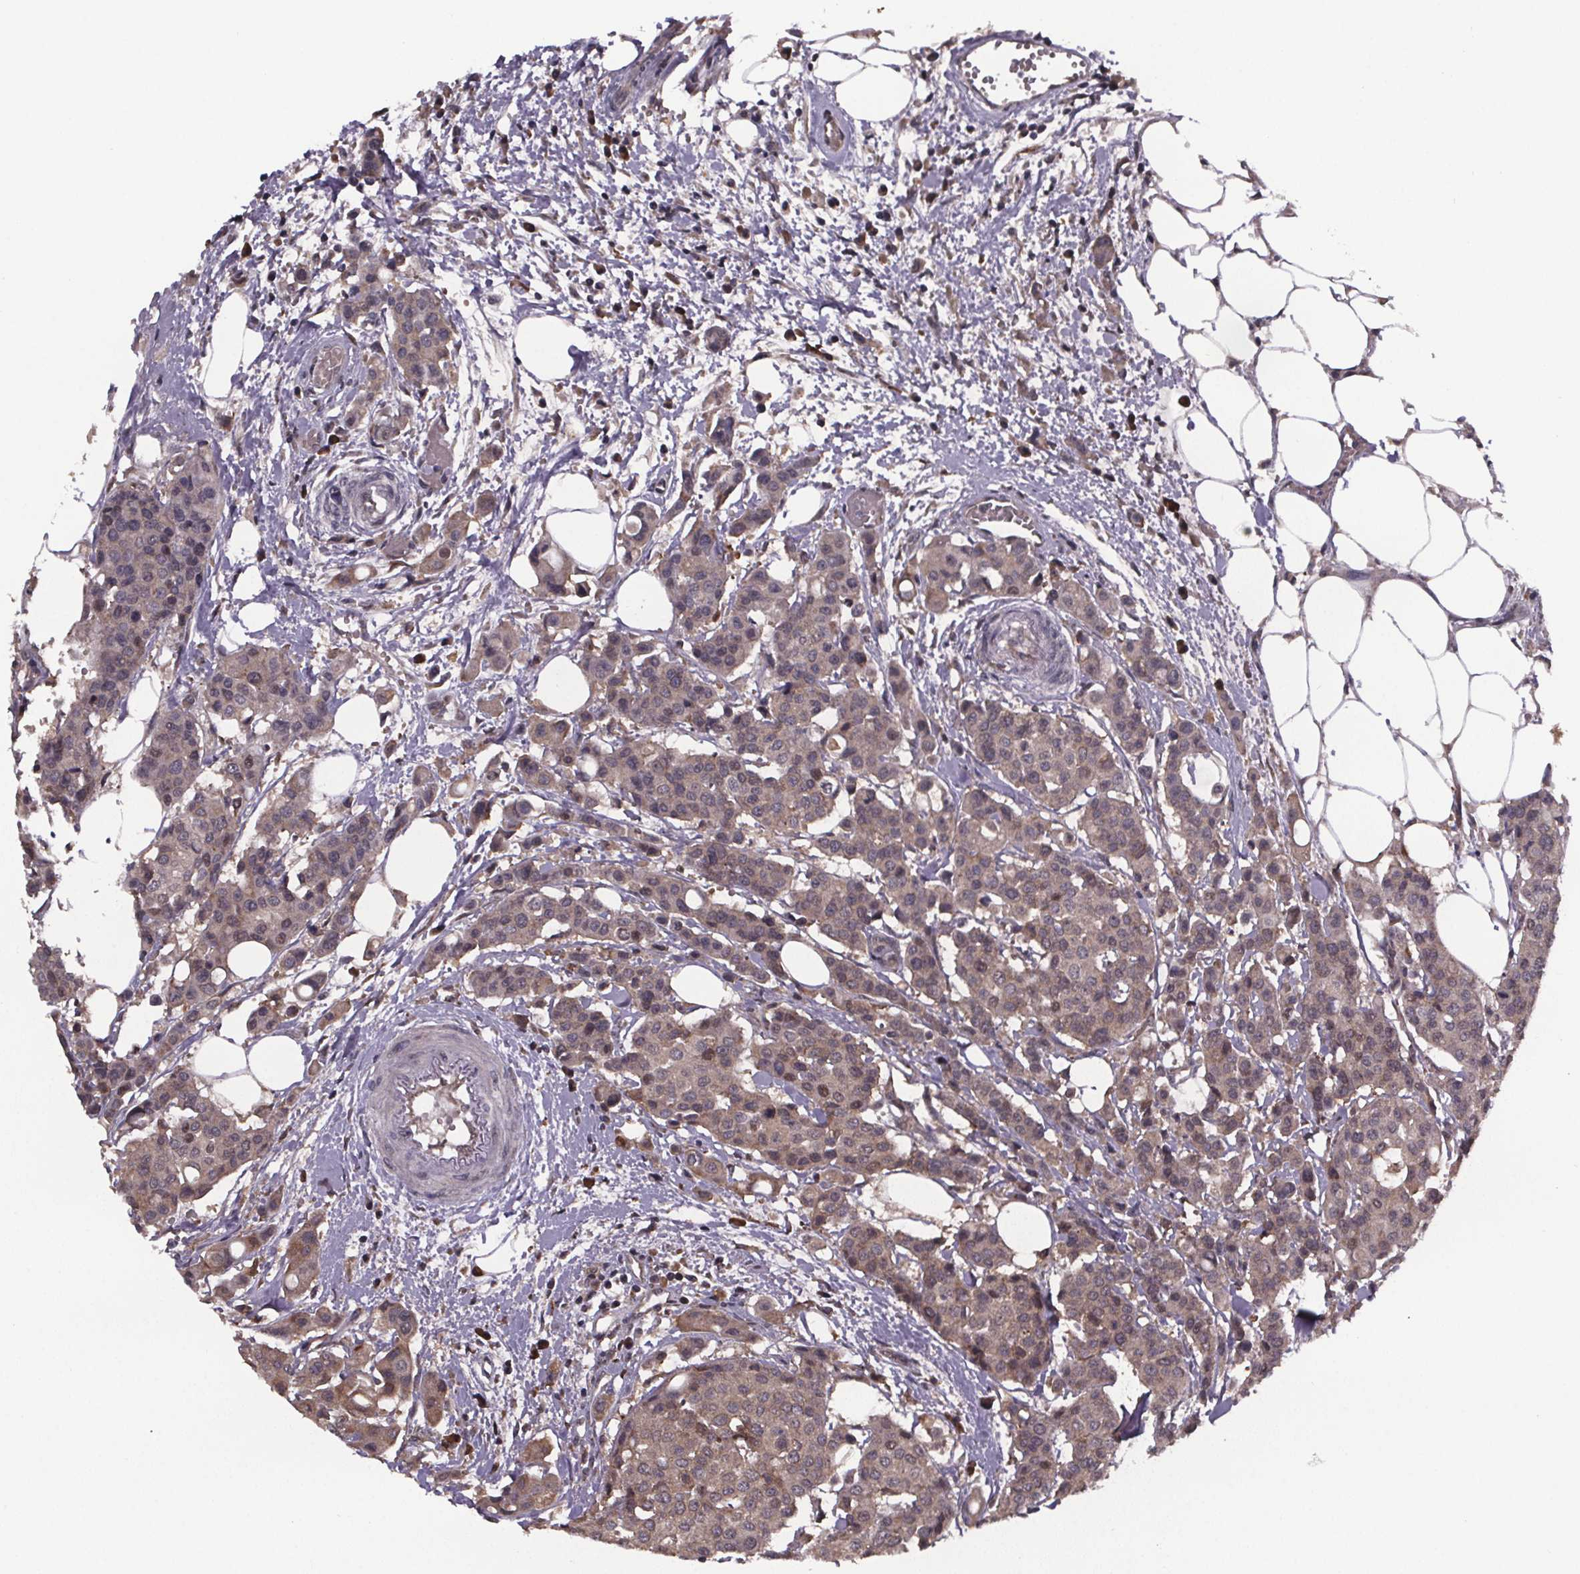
{"staining": {"intensity": "weak", "quantity": ">75%", "location": "cytoplasmic/membranous"}, "tissue": "carcinoid", "cell_type": "Tumor cells", "image_type": "cancer", "snomed": [{"axis": "morphology", "description": "Carcinoid, malignant, NOS"}, {"axis": "topography", "description": "Colon"}], "caption": "Weak cytoplasmic/membranous staining is seen in approximately >75% of tumor cells in malignant carcinoid.", "gene": "SAT1", "patient": {"sex": "male", "age": 81}}